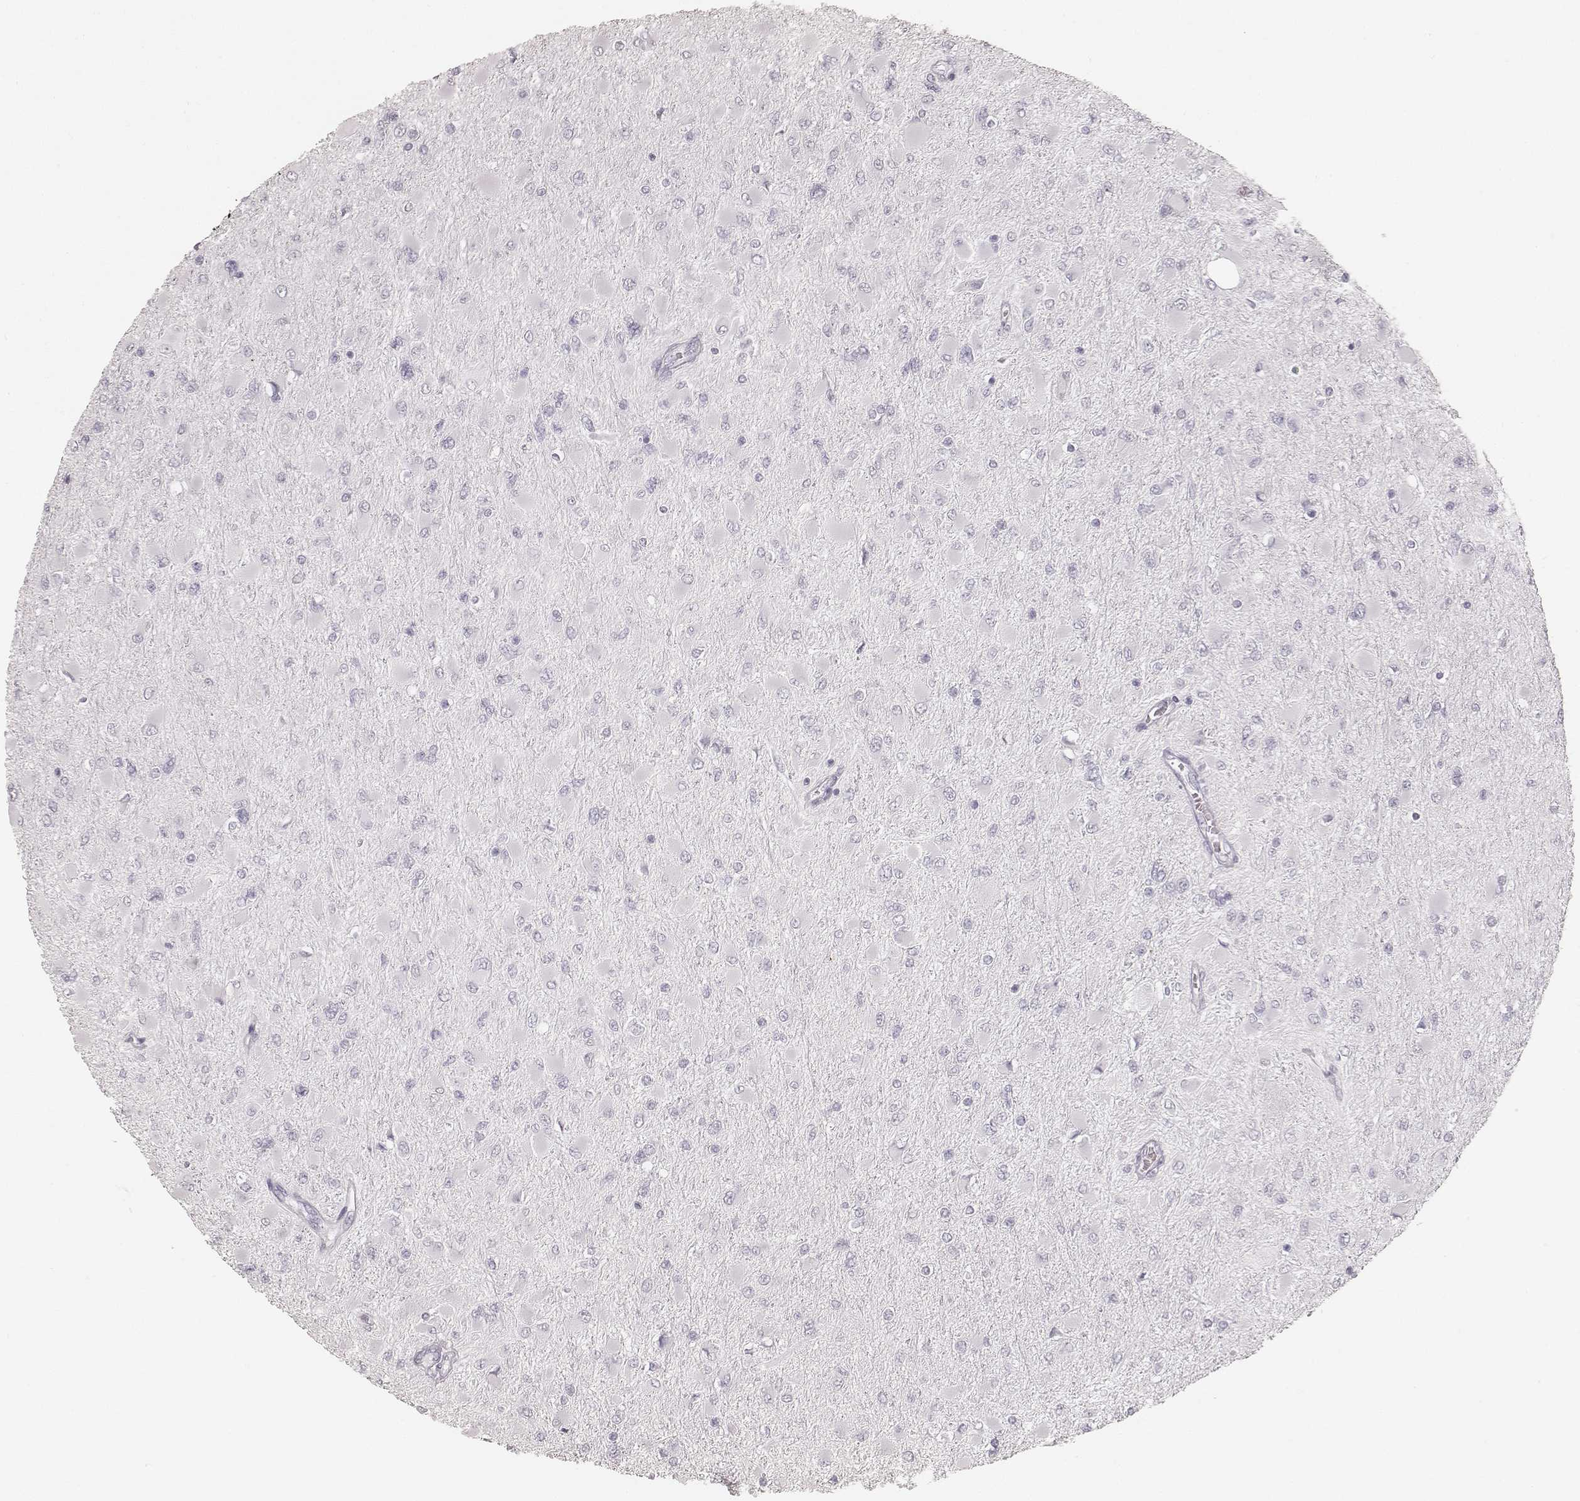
{"staining": {"intensity": "negative", "quantity": "none", "location": "none"}, "tissue": "glioma", "cell_type": "Tumor cells", "image_type": "cancer", "snomed": [{"axis": "morphology", "description": "Glioma, malignant, High grade"}, {"axis": "topography", "description": "Cerebral cortex"}], "caption": "IHC of malignant high-grade glioma exhibits no positivity in tumor cells.", "gene": "KRT34", "patient": {"sex": "female", "age": 36}}